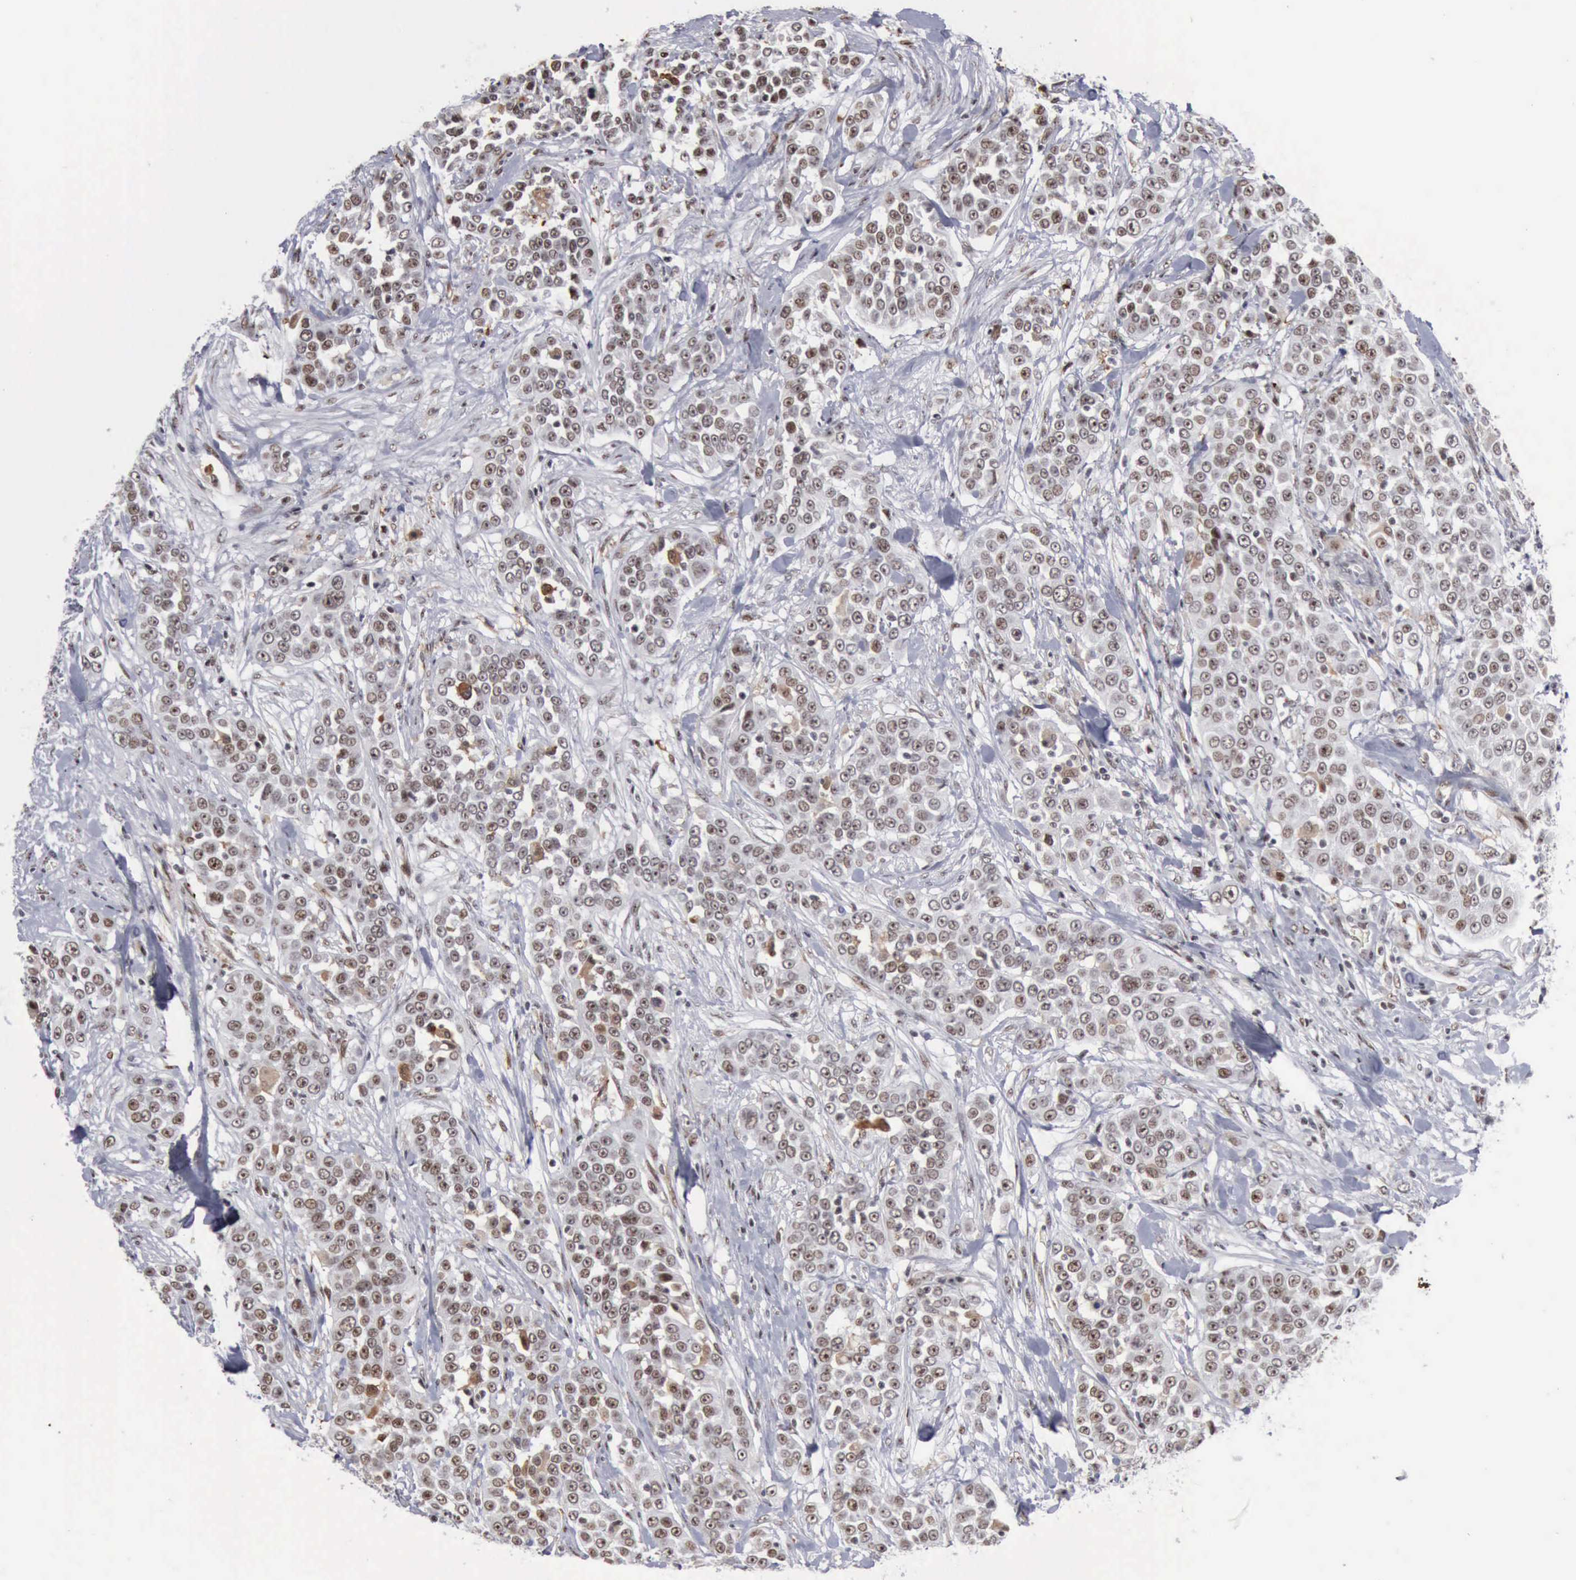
{"staining": {"intensity": "weak", "quantity": ">75%", "location": "nuclear"}, "tissue": "urothelial cancer", "cell_type": "Tumor cells", "image_type": "cancer", "snomed": [{"axis": "morphology", "description": "Urothelial carcinoma, High grade"}, {"axis": "topography", "description": "Urinary bladder"}], "caption": "Immunohistochemical staining of human urothelial cancer shows weak nuclear protein positivity in about >75% of tumor cells. The staining was performed using DAB (3,3'-diaminobenzidine), with brown indicating positive protein expression. Nuclei are stained blue with hematoxylin.", "gene": "KIAA0586", "patient": {"sex": "female", "age": 80}}